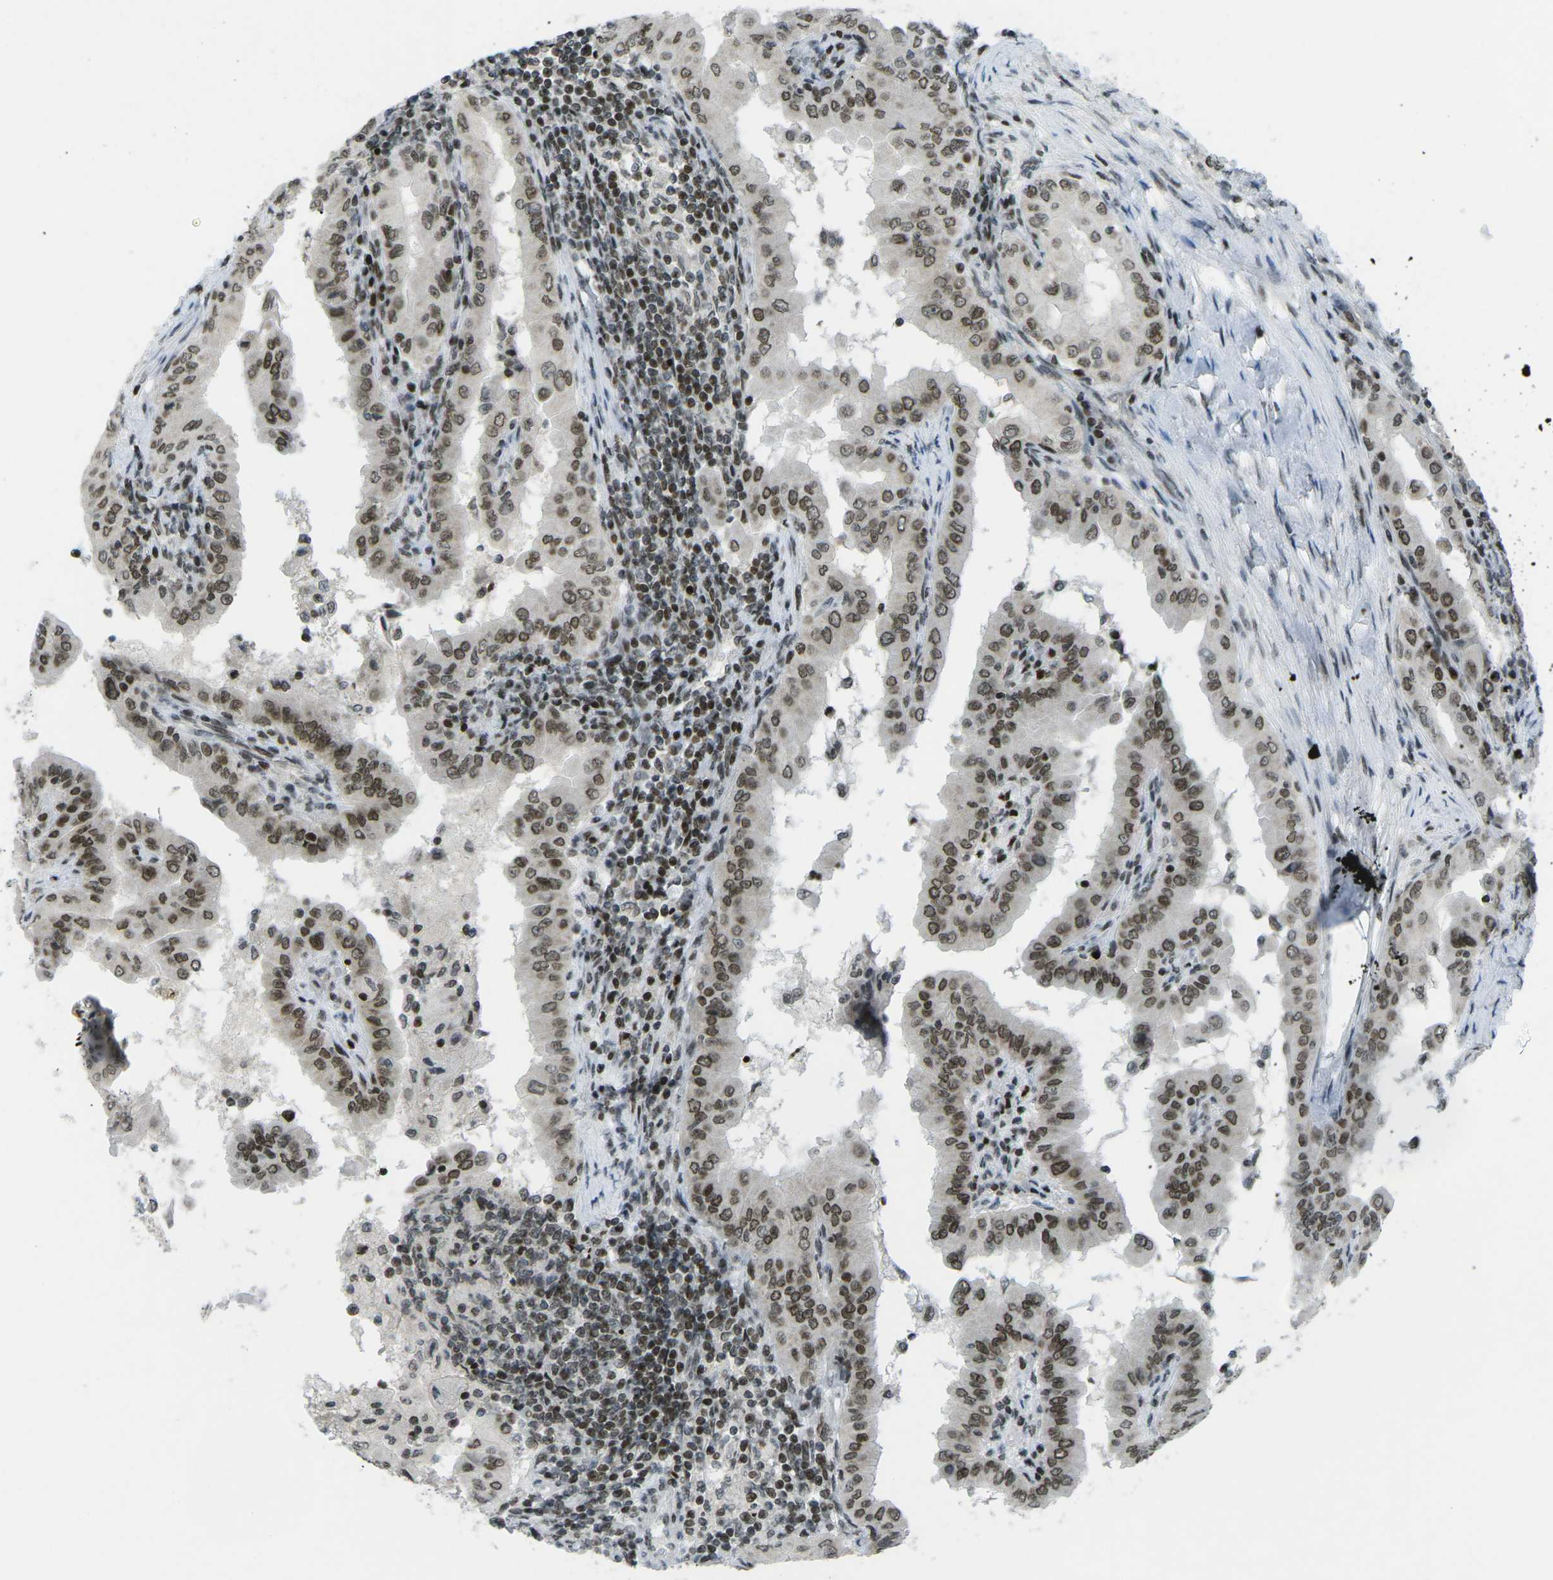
{"staining": {"intensity": "moderate", "quantity": ">75%", "location": "nuclear"}, "tissue": "thyroid cancer", "cell_type": "Tumor cells", "image_type": "cancer", "snomed": [{"axis": "morphology", "description": "Papillary adenocarcinoma, NOS"}, {"axis": "topography", "description": "Thyroid gland"}], "caption": "Brown immunohistochemical staining in papillary adenocarcinoma (thyroid) displays moderate nuclear expression in about >75% of tumor cells. (DAB IHC, brown staining for protein, blue staining for nuclei).", "gene": "EME1", "patient": {"sex": "male", "age": 33}}